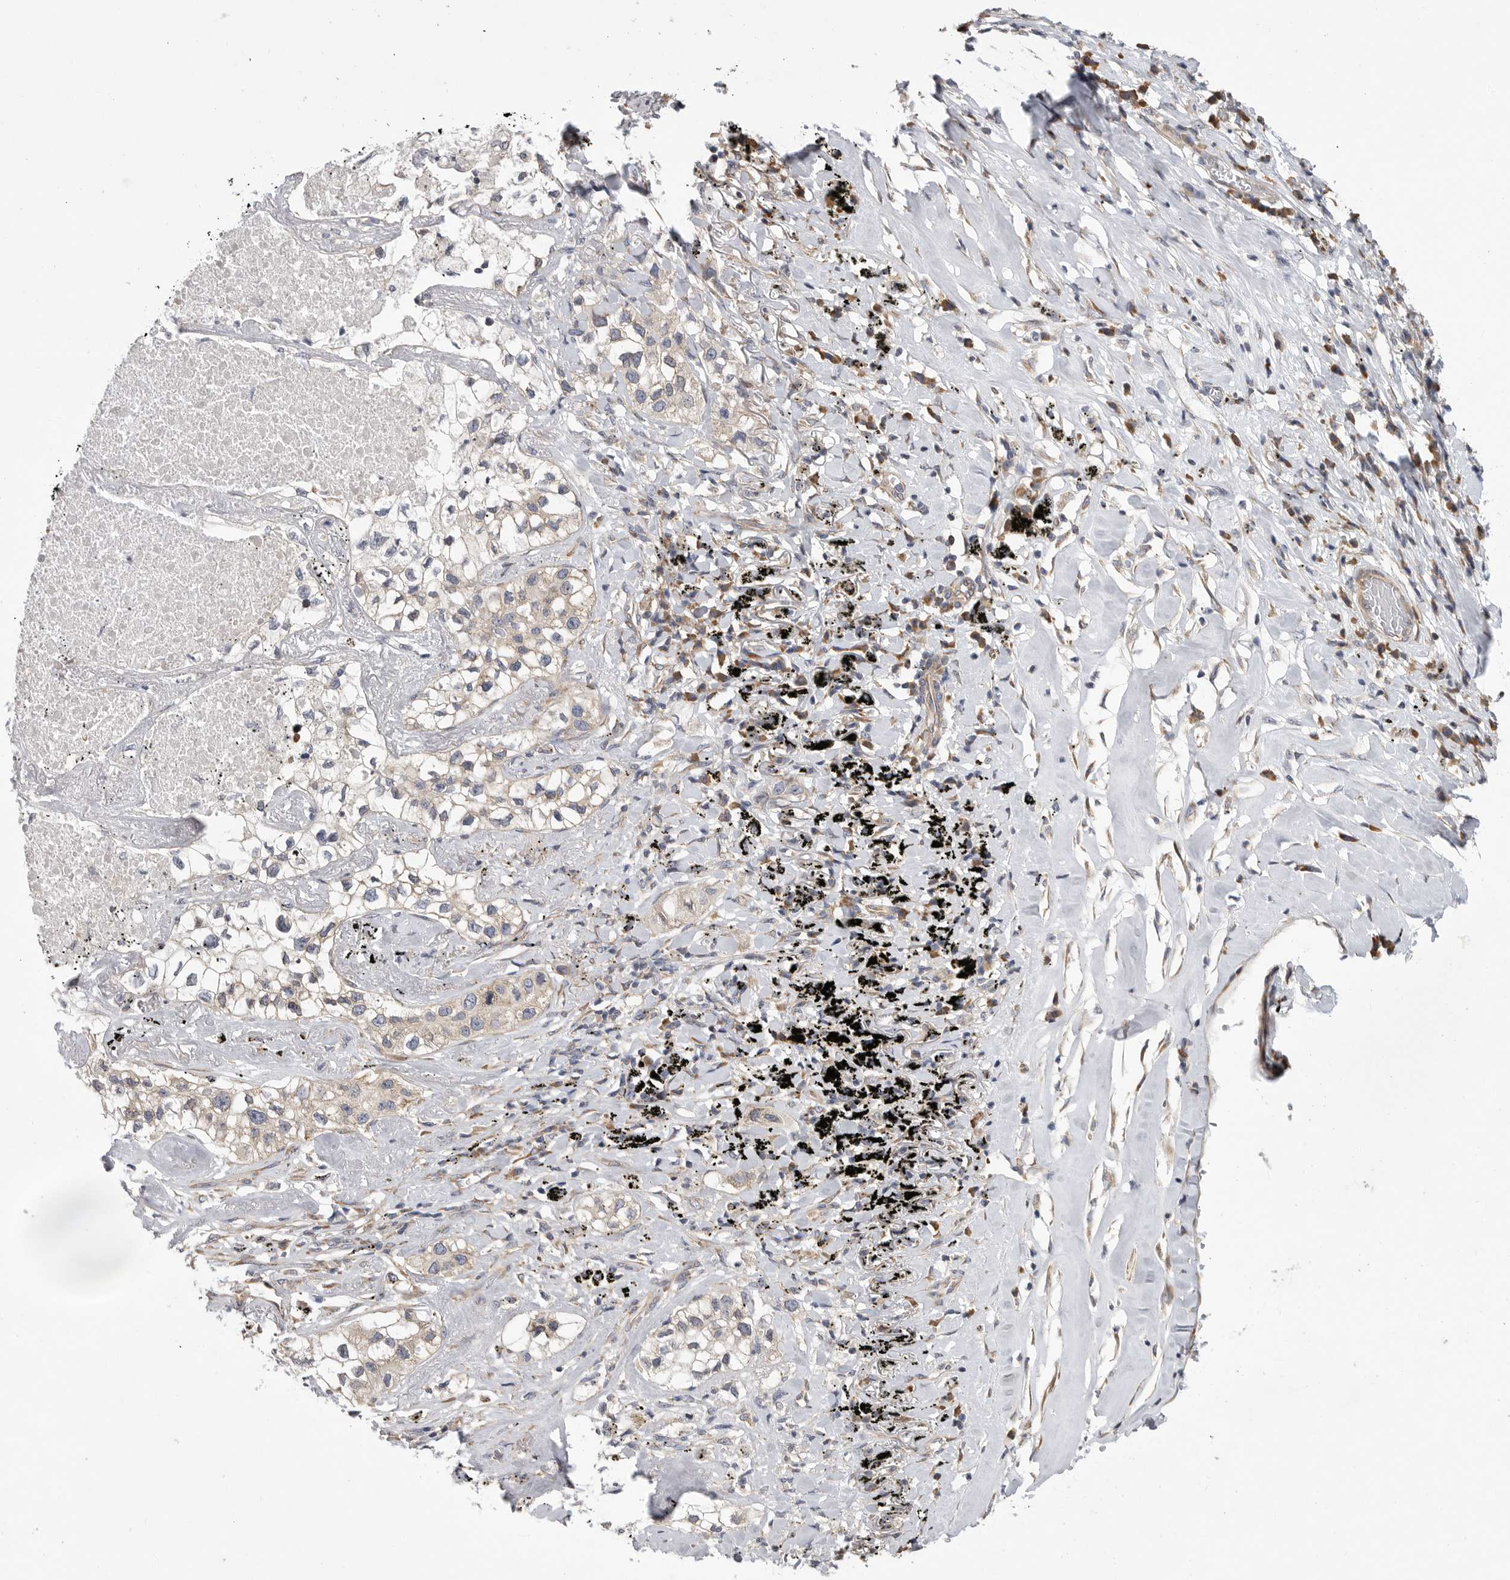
{"staining": {"intensity": "negative", "quantity": "none", "location": "none"}, "tissue": "lung cancer", "cell_type": "Tumor cells", "image_type": "cancer", "snomed": [{"axis": "morphology", "description": "Adenocarcinoma, NOS"}, {"axis": "topography", "description": "Lung"}], "caption": "Immunohistochemistry (IHC) histopathology image of lung cancer stained for a protein (brown), which reveals no expression in tumor cells.", "gene": "FBXO43", "patient": {"sex": "male", "age": 63}}